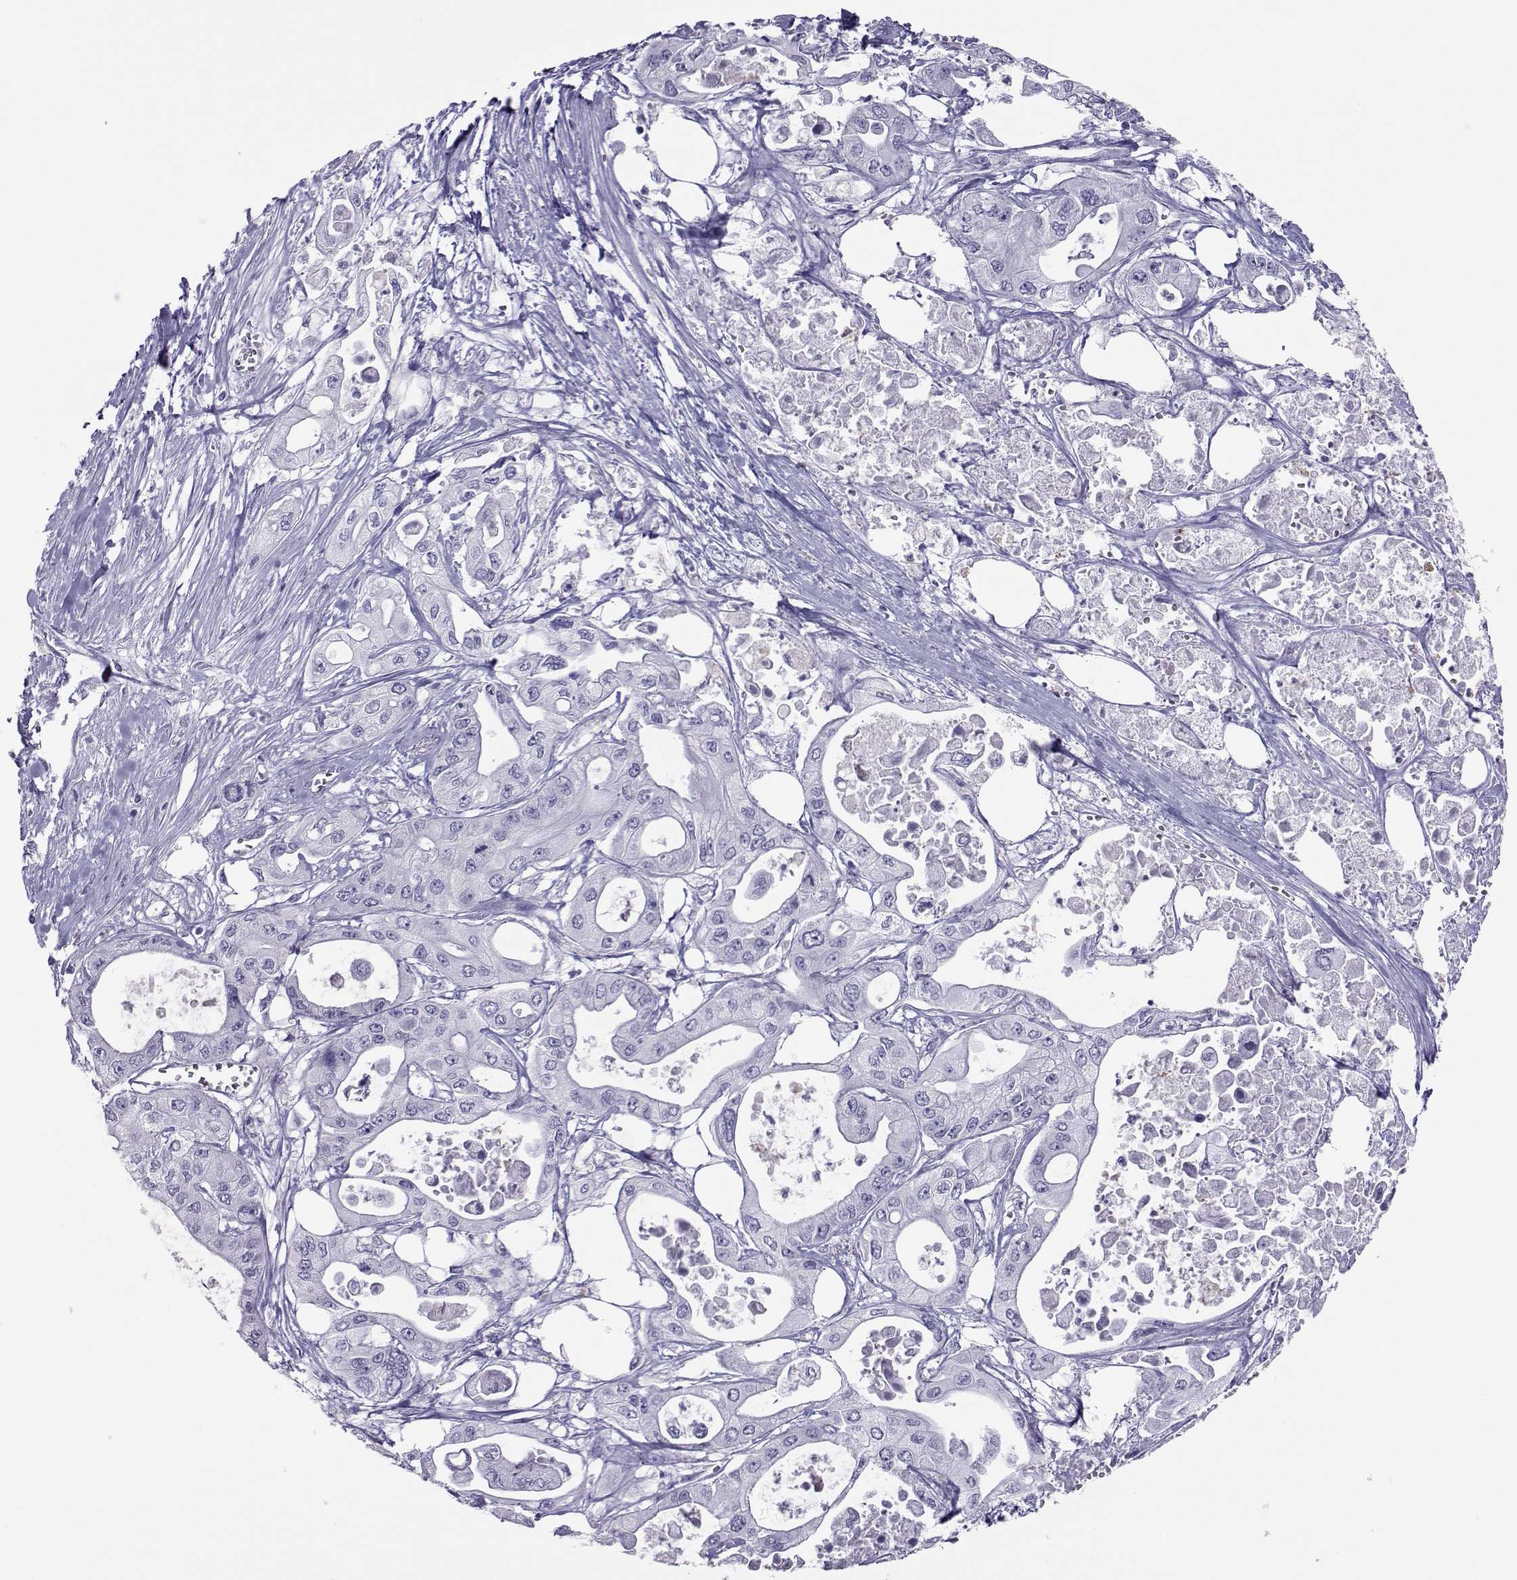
{"staining": {"intensity": "negative", "quantity": "none", "location": "none"}, "tissue": "pancreatic cancer", "cell_type": "Tumor cells", "image_type": "cancer", "snomed": [{"axis": "morphology", "description": "Adenocarcinoma, NOS"}, {"axis": "topography", "description": "Pancreas"}], "caption": "The image shows no staining of tumor cells in pancreatic cancer (adenocarcinoma).", "gene": "TRPM7", "patient": {"sex": "male", "age": 70}}